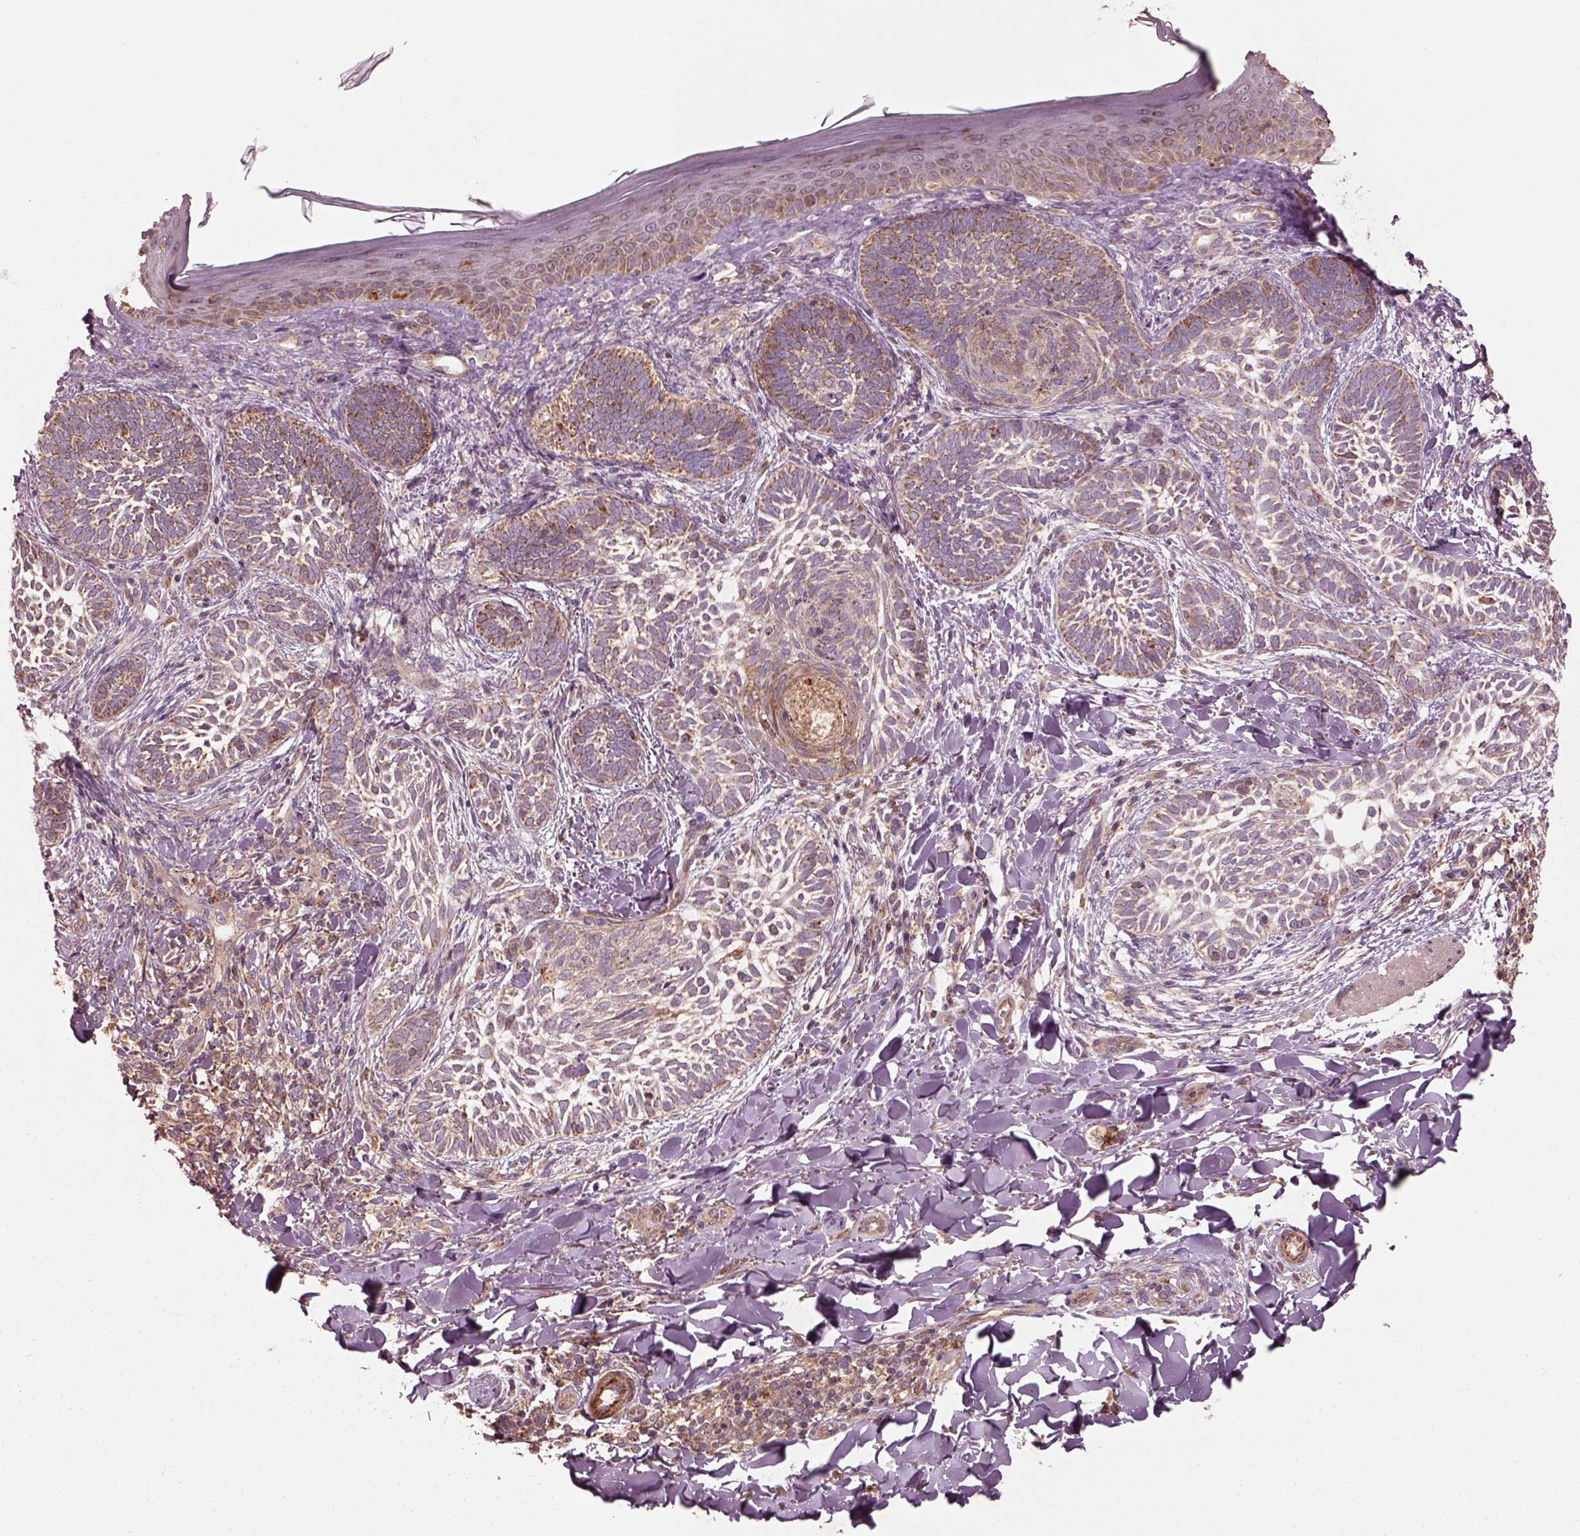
{"staining": {"intensity": "weak", "quantity": "25%-75%", "location": "cytoplasmic/membranous"}, "tissue": "skin cancer", "cell_type": "Tumor cells", "image_type": "cancer", "snomed": [{"axis": "morphology", "description": "Normal tissue, NOS"}, {"axis": "morphology", "description": "Basal cell carcinoma"}, {"axis": "topography", "description": "Skin"}], "caption": "Basal cell carcinoma (skin) tissue reveals weak cytoplasmic/membranous positivity in approximately 25%-75% of tumor cells Using DAB (3,3'-diaminobenzidine) (brown) and hematoxylin (blue) stains, captured at high magnification using brightfield microscopy.", "gene": "SLC25A5", "patient": {"sex": "male", "age": 46}}